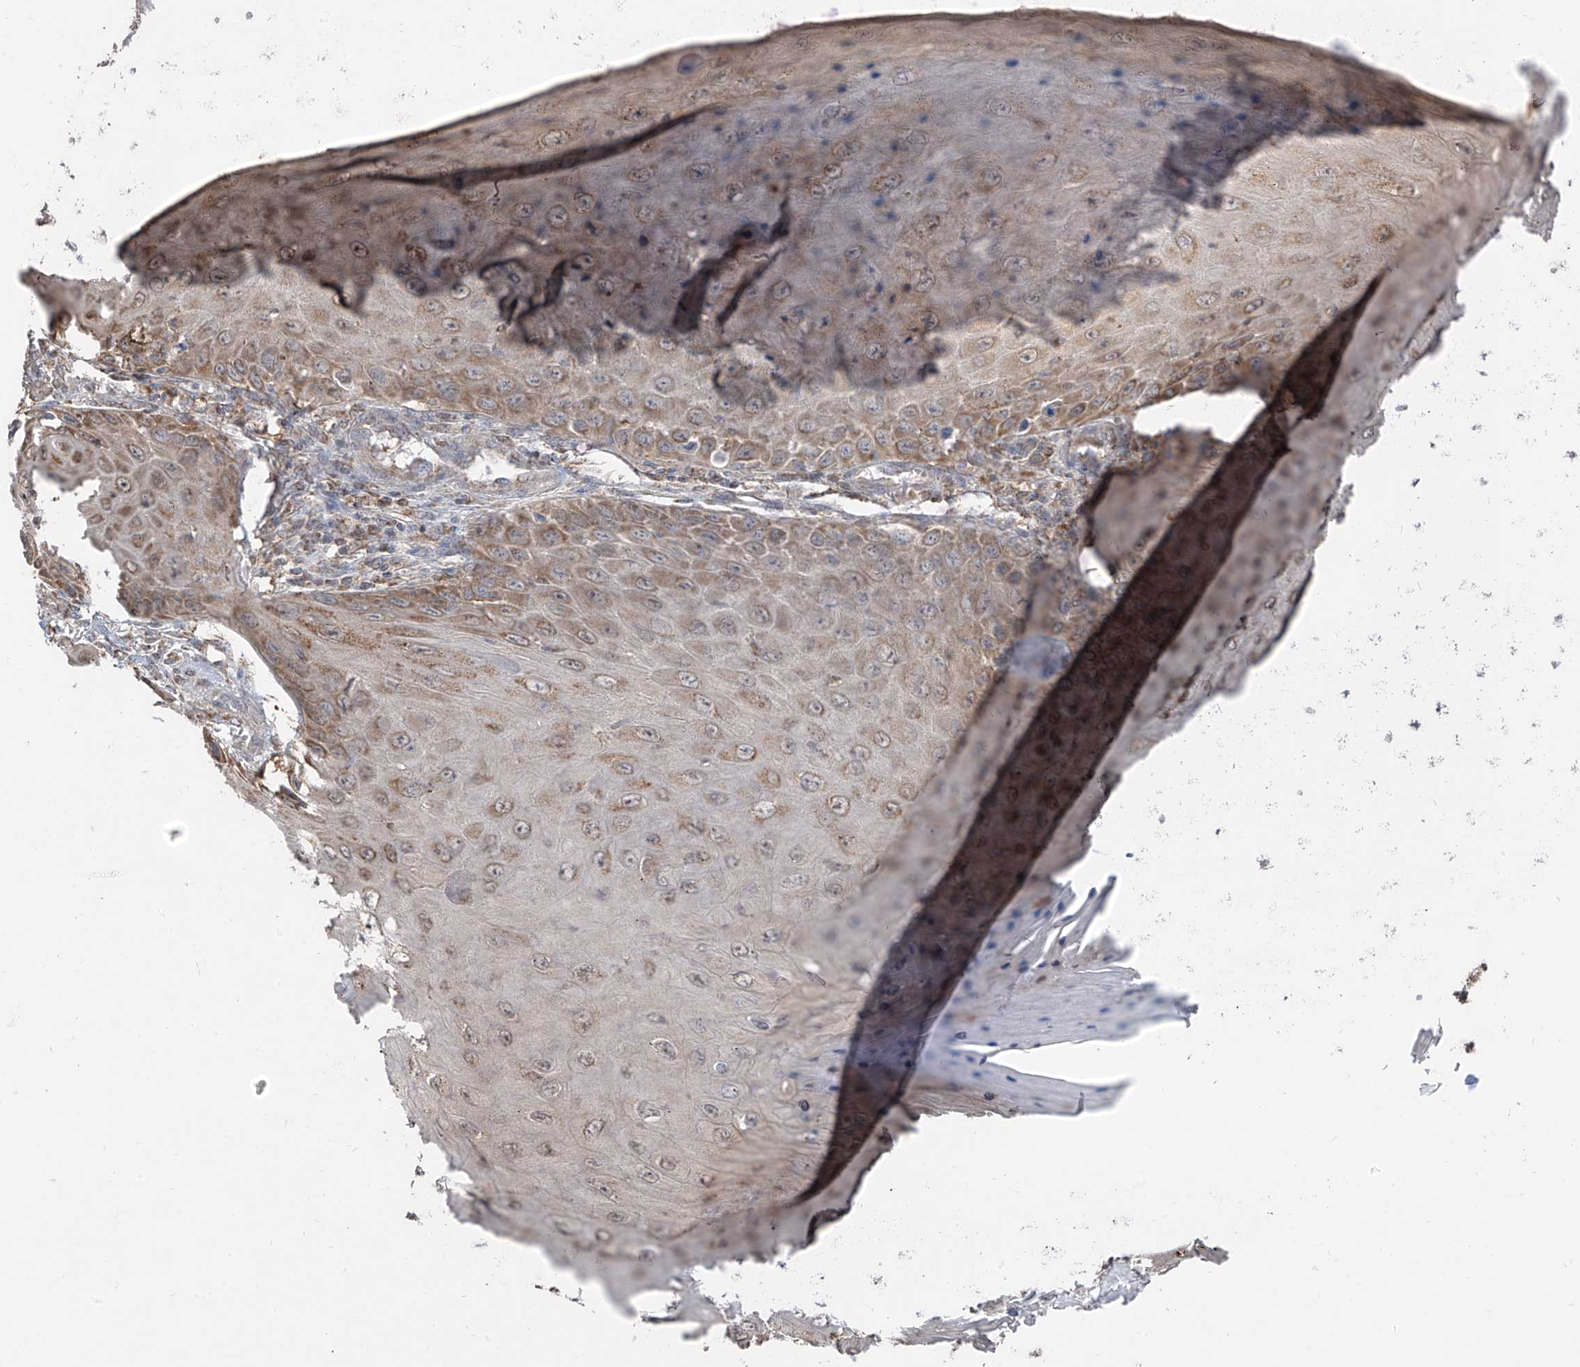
{"staining": {"intensity": "weak", "quantity": ">75%", "location": "cytoplasmic/membranous"}, "tissue": "skin cancer", "cell_type": "Tumor cells", "image_type": "cancer", "snomed": [{"axis": "morphology", "description": "Squamous cell carcinoma, NOS"}, {"axis": "topography", "description": "Skin"}], "caption": "DAB immunohistochemical staining of human squamous cell carcinoma (skin) exhibits weak cytoplasmic/membranous protein positivity in approximately >75% of tumor cells.", "gene": "ETHE1", "patient": {"sex": "female", "age": 73}}